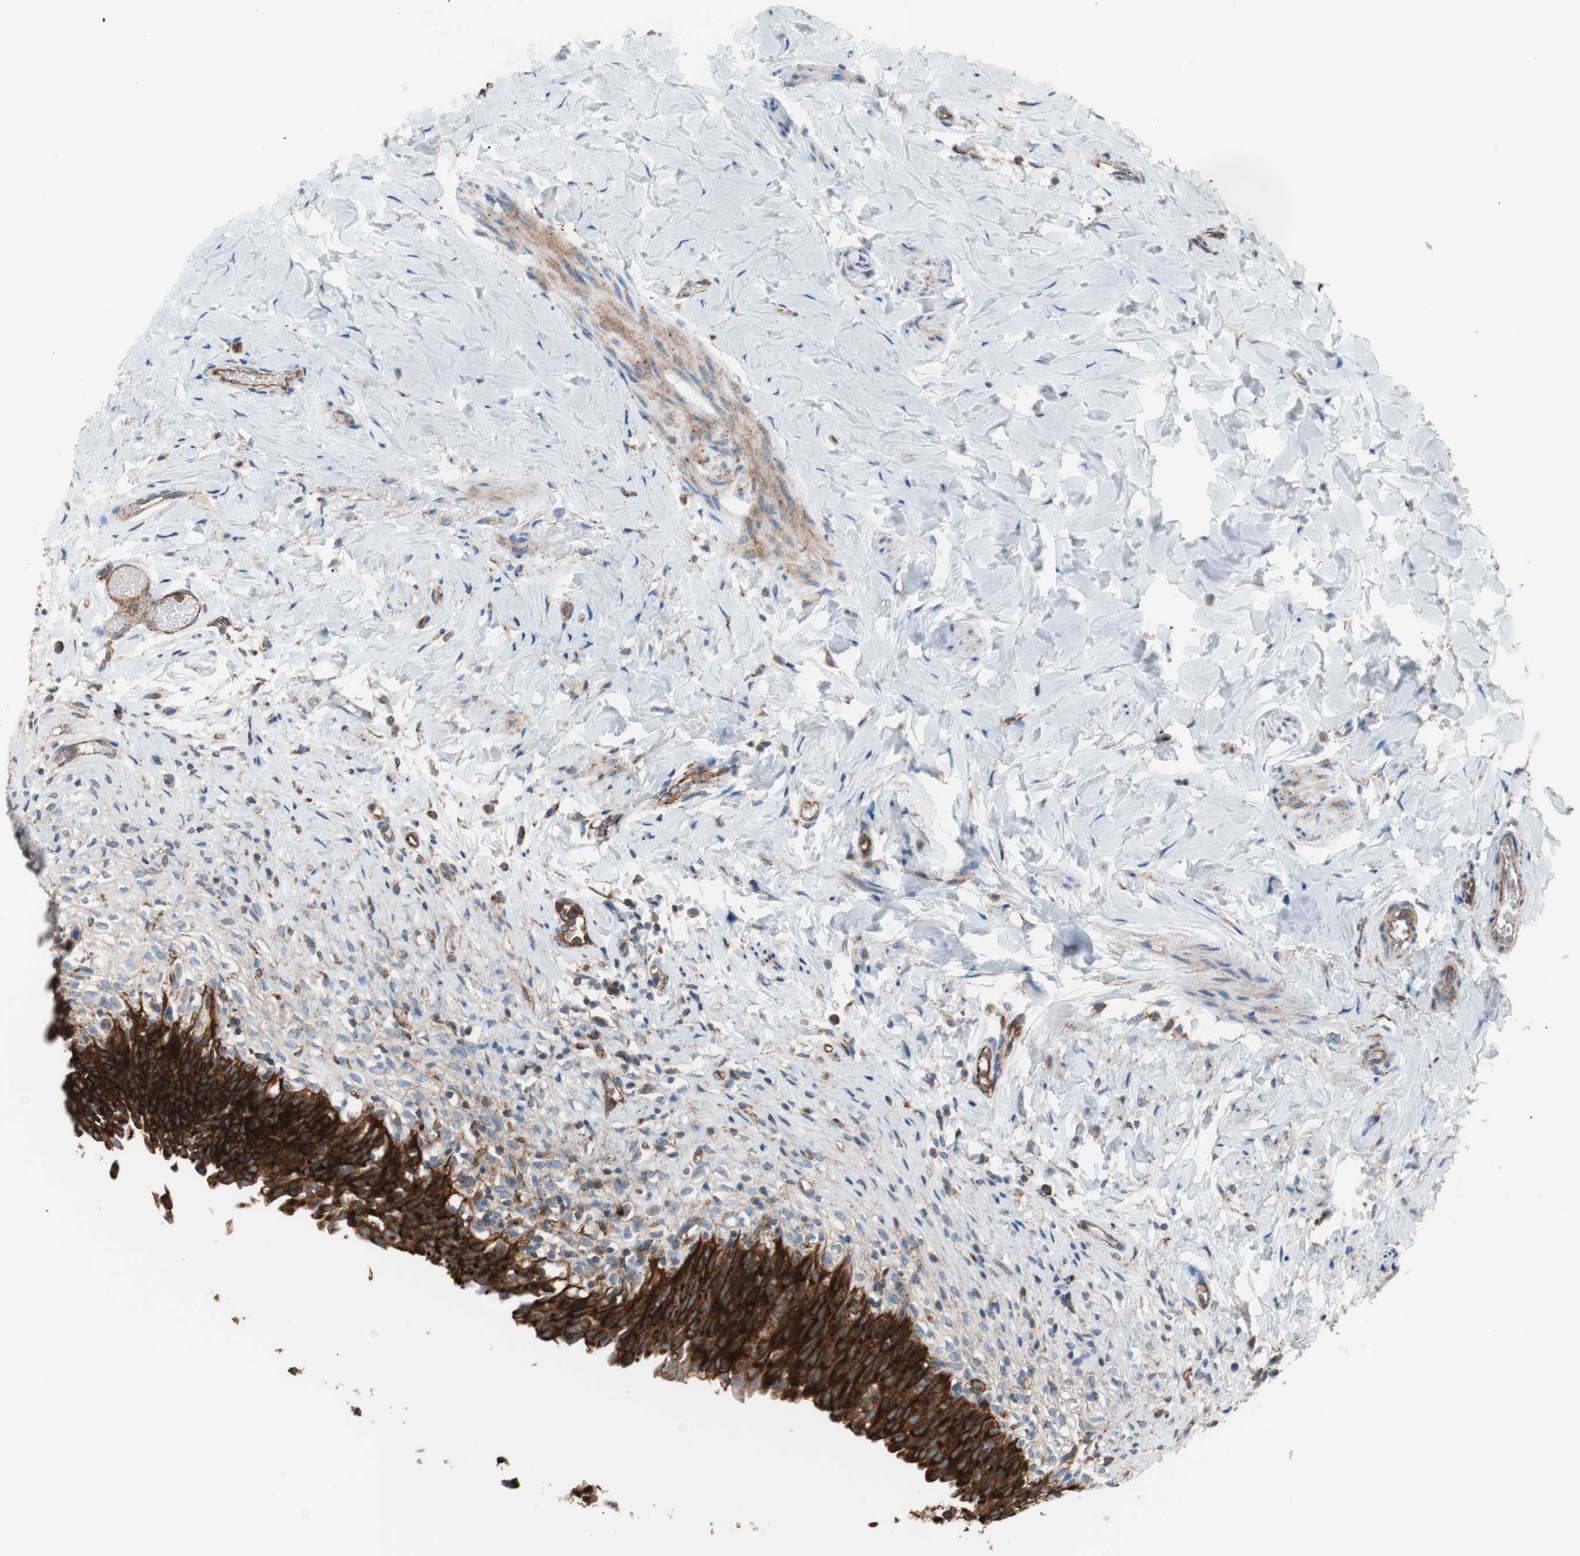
{"staining": {"intensity": "strong", "quantity": ">75%", "location": "cytoplasmic/membranous"}, "tissue": "urinary bladder", "cell_type": "Urothelial cells", "image_type": "normal", "snomed": [{"axis": "morphology", "description": "Normal tissue, NOS"}, {"axis": "morphology", "description": "Inflammation, NOS"}, {"axis": "topography", "description": "Urinary bladder"}], "caption": "Immunohistochemistry (DAB (3,3'-diaminobenzidine)) staining of normal human urinary bladder exhibits strong cytoplasmic/membranous protein positivity in approximately >75% of urothelial cells. (Brightfield microscopy of DAB IHC at high magnification).", "gene": "FLOT2", "patient": {"sex": "female", "age": 80}}